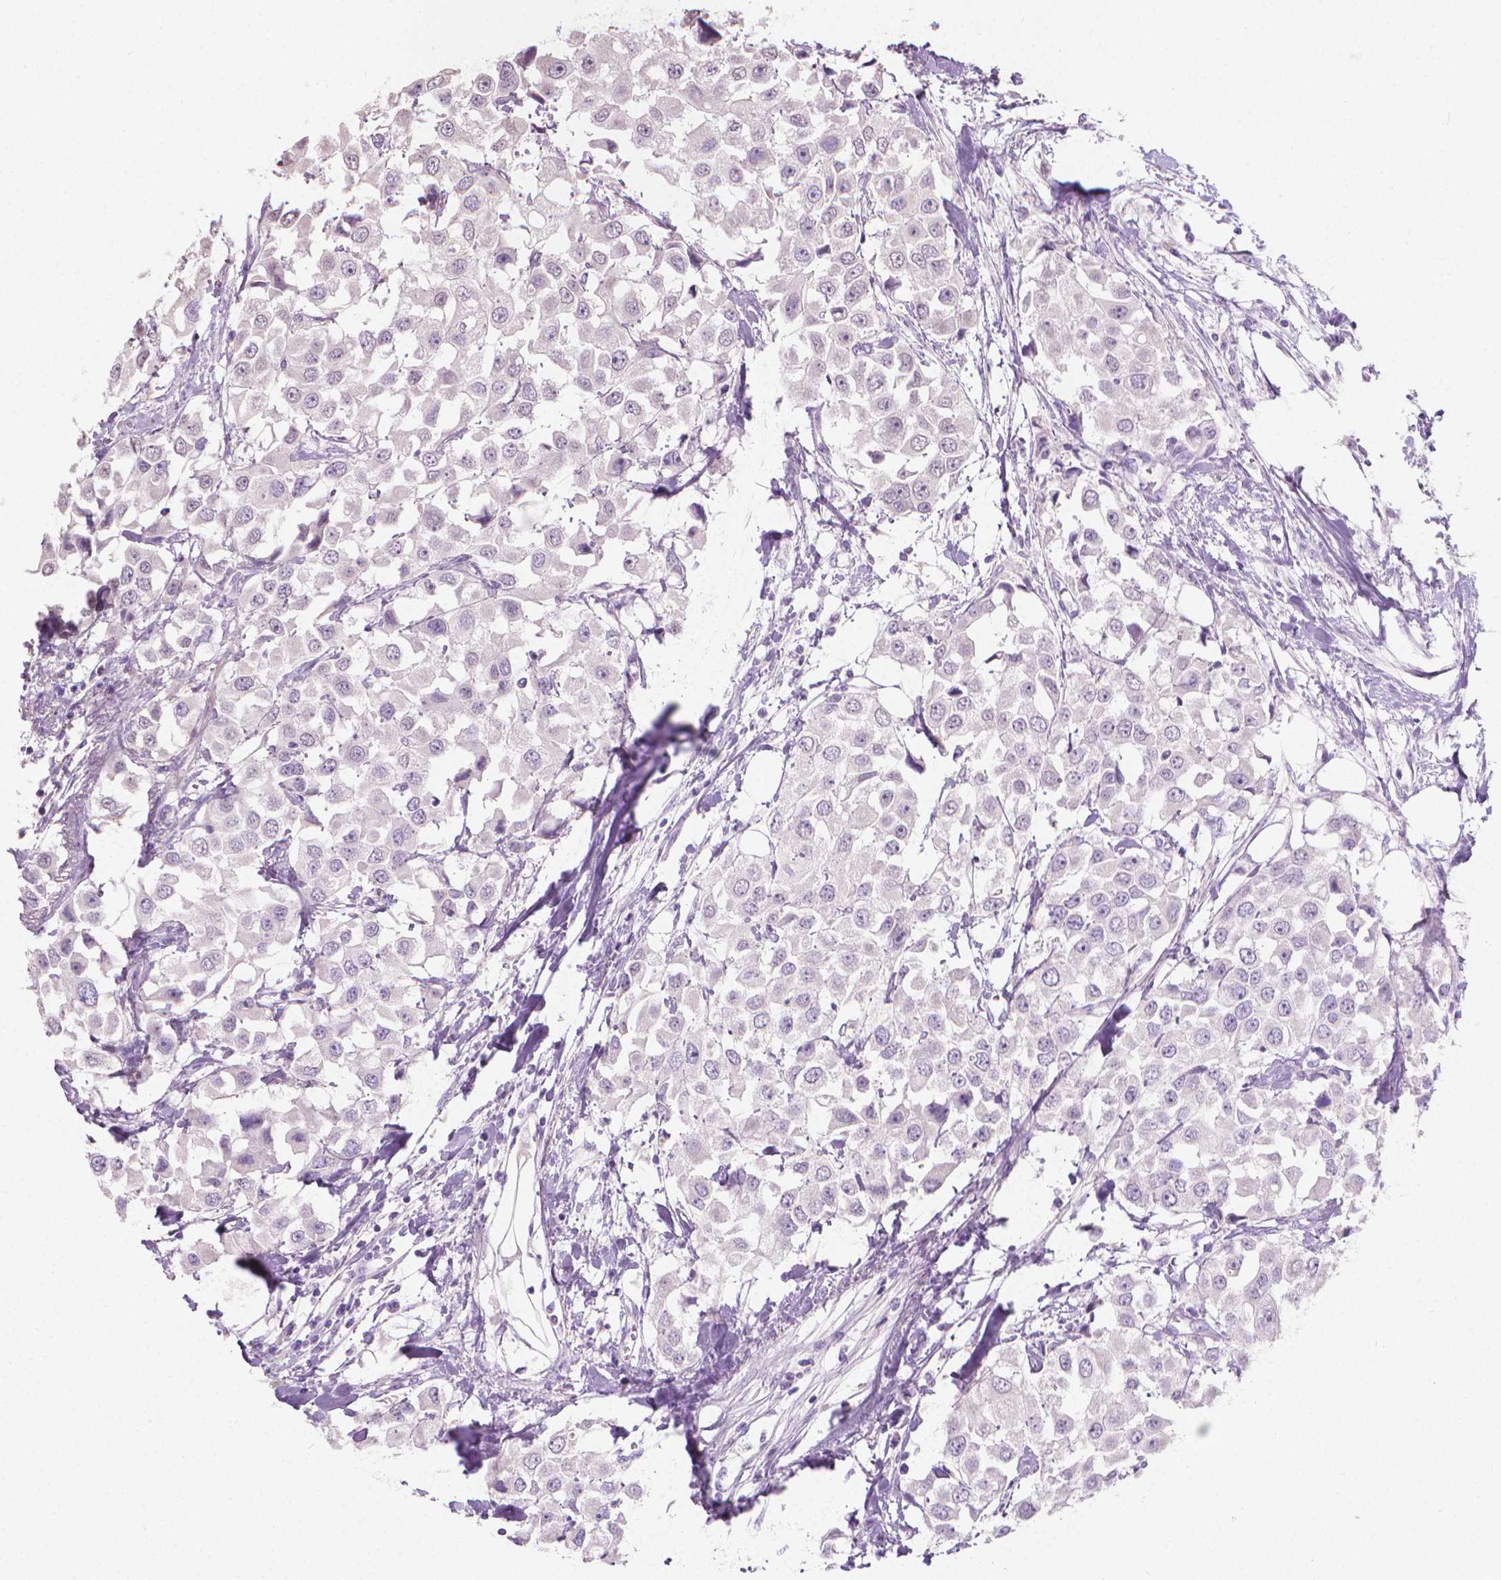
{"staining": {"intensity": "negative", "quantity": "none", "location": "none"}, "tissue": "urothelial cancer", "cell_type": "Tumor cells", "image_type": "cancer", "snomed": [{"axis": "morphology", "description": "Urothelial carcinoma, High grade"}, {"axis": "topography", "description": "Urinary bladder"}], "caption": "Tumor cells are negative for brown protein staining in urothelial cancer.", "gene": "CABCOCO1", "patient": {"sex": "female", "age": 64}}